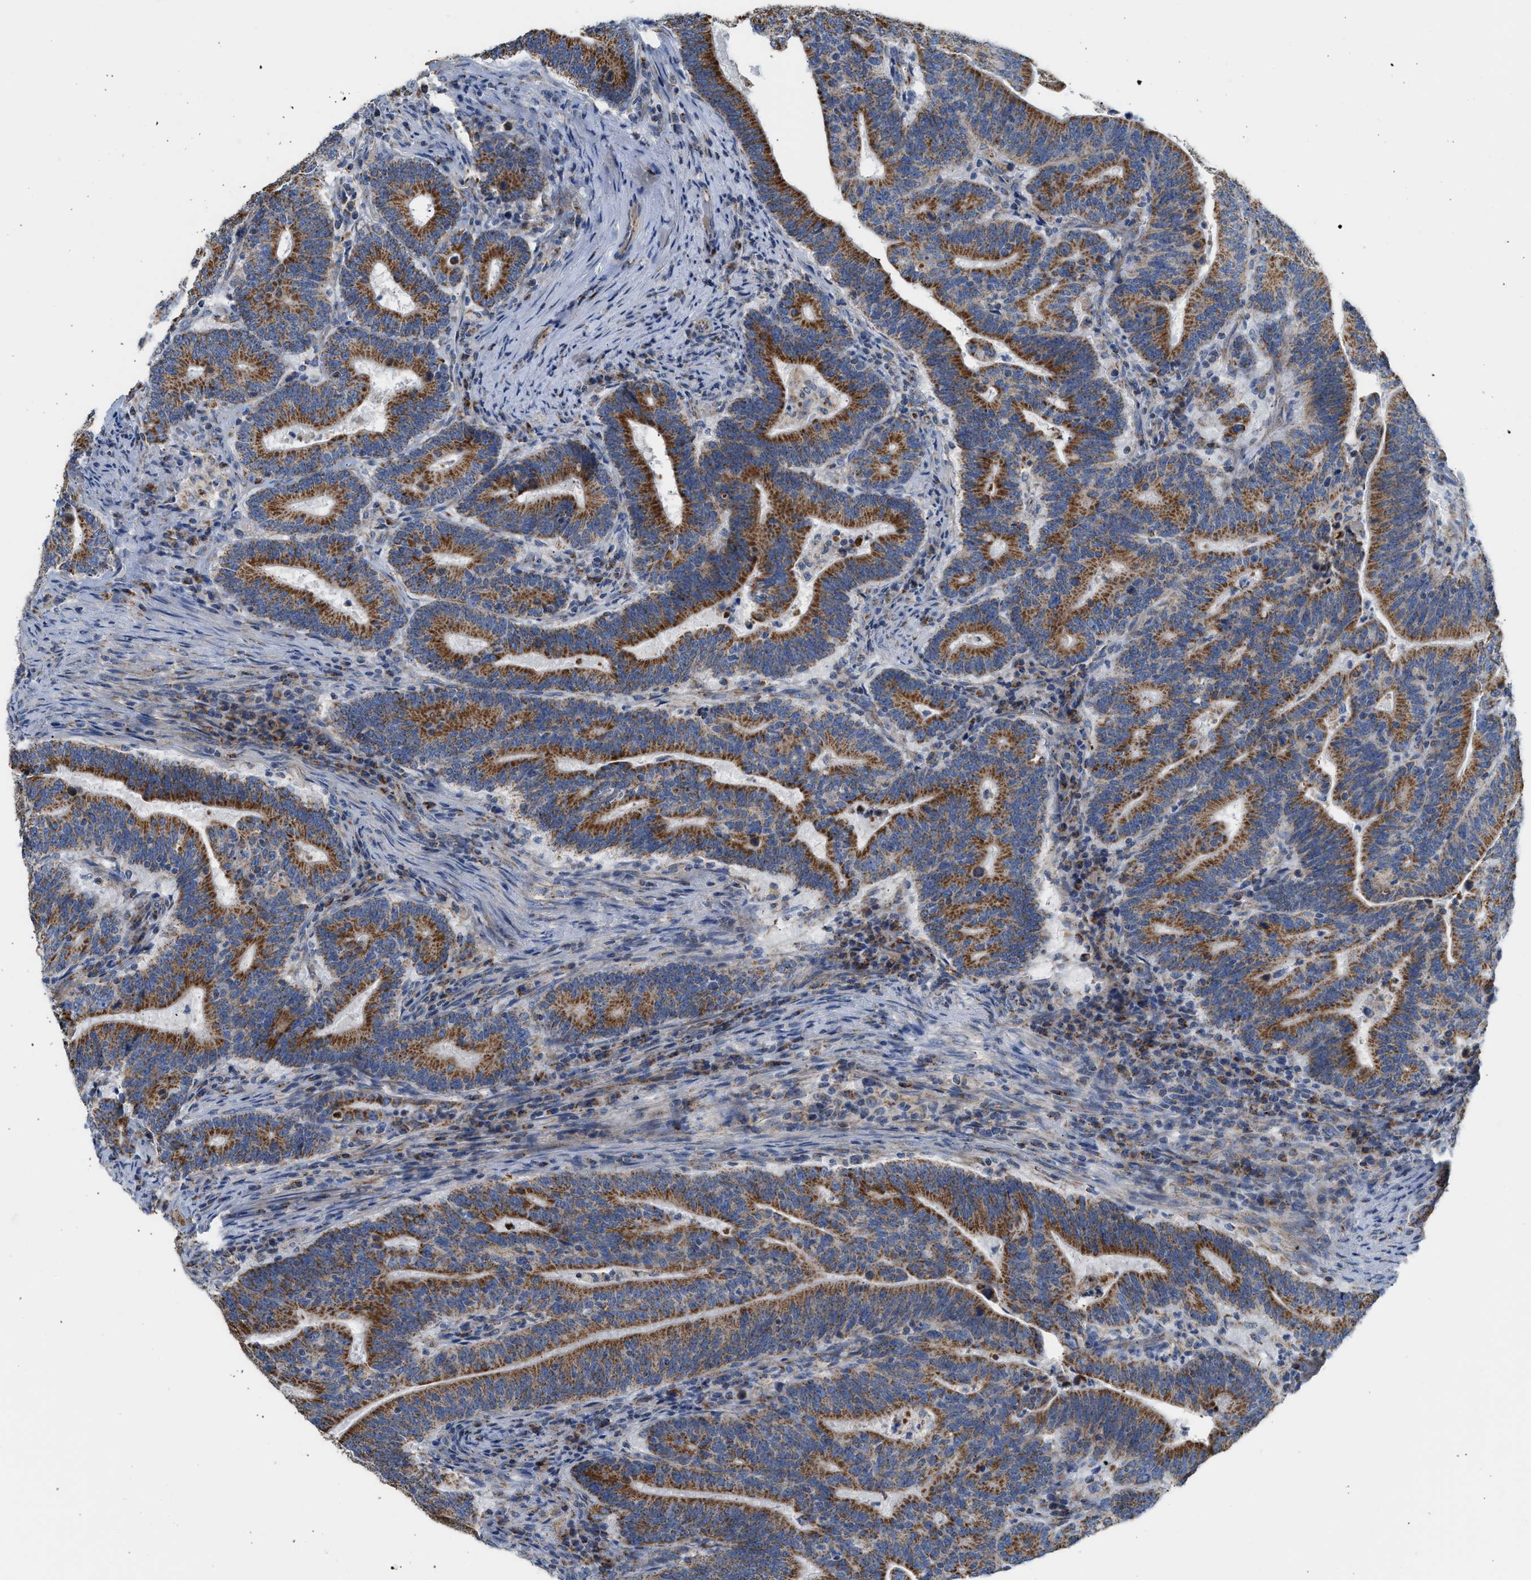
{"staining": {"intensity": "strong", "quantity": ">75%", "location": "cytoplasmic/membranous"}, "tissue": "colorectal cancer", "cell_type": "Tumor cells", "image_type": "cancer", "snomed": [{"axis": "morphology", "description": "Adenocarcinoma, NOS"}, {"axis": "topography", "description": "Colon"}], "caption": "Human colorectal adenocarcinoma stained for a protein (brown) shows strong cytoplasmic/membranous positive expression in about >75% of tumor cells.", "gene": "GOT2", "patient": {"sex": "female", "age": 66}}